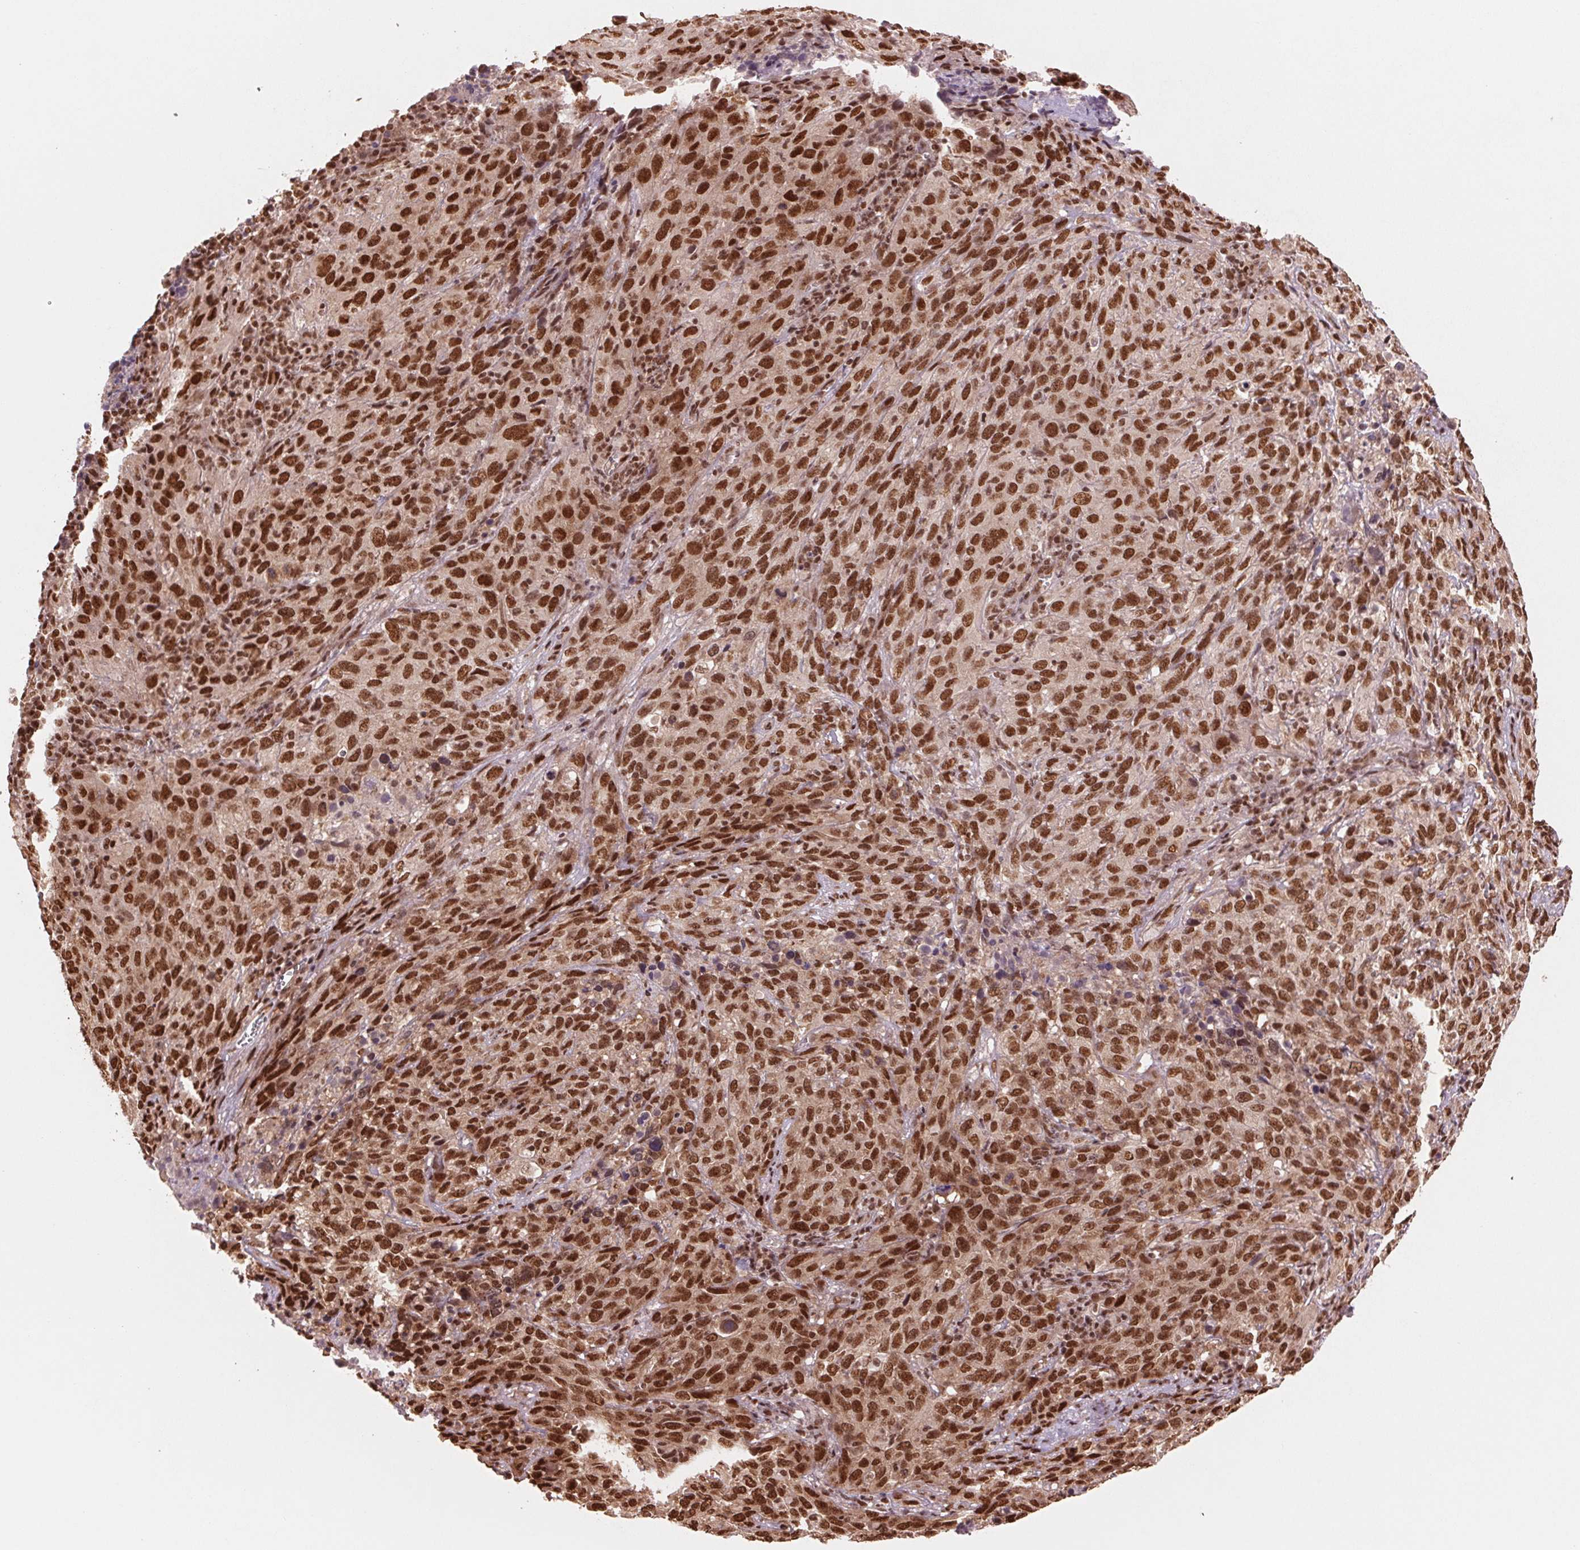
{"staining": {"intensity": "strong", "quantity": ">75%", "location": "nuclear"}, "tissue": "cervical cancer", "cell_type": "Tumor cells", "image_type": "cancer", "snomed": [{"axis": "morphology", "description": "Squamous cell carcinoma, NOS"}, {"axis": "topography", "description": "Cervix"}], "caption": "Cervical cancer (squamous cell carcinoma) was stained to show a protein in brown. There is high levels of strong nuclear staining in about >75% of tumor cells. The protein of interest is shown in brown color, while the nuclei are stained blue.", "gene": "TTLL9", "patient": {"sex": "female", "age": 51}}